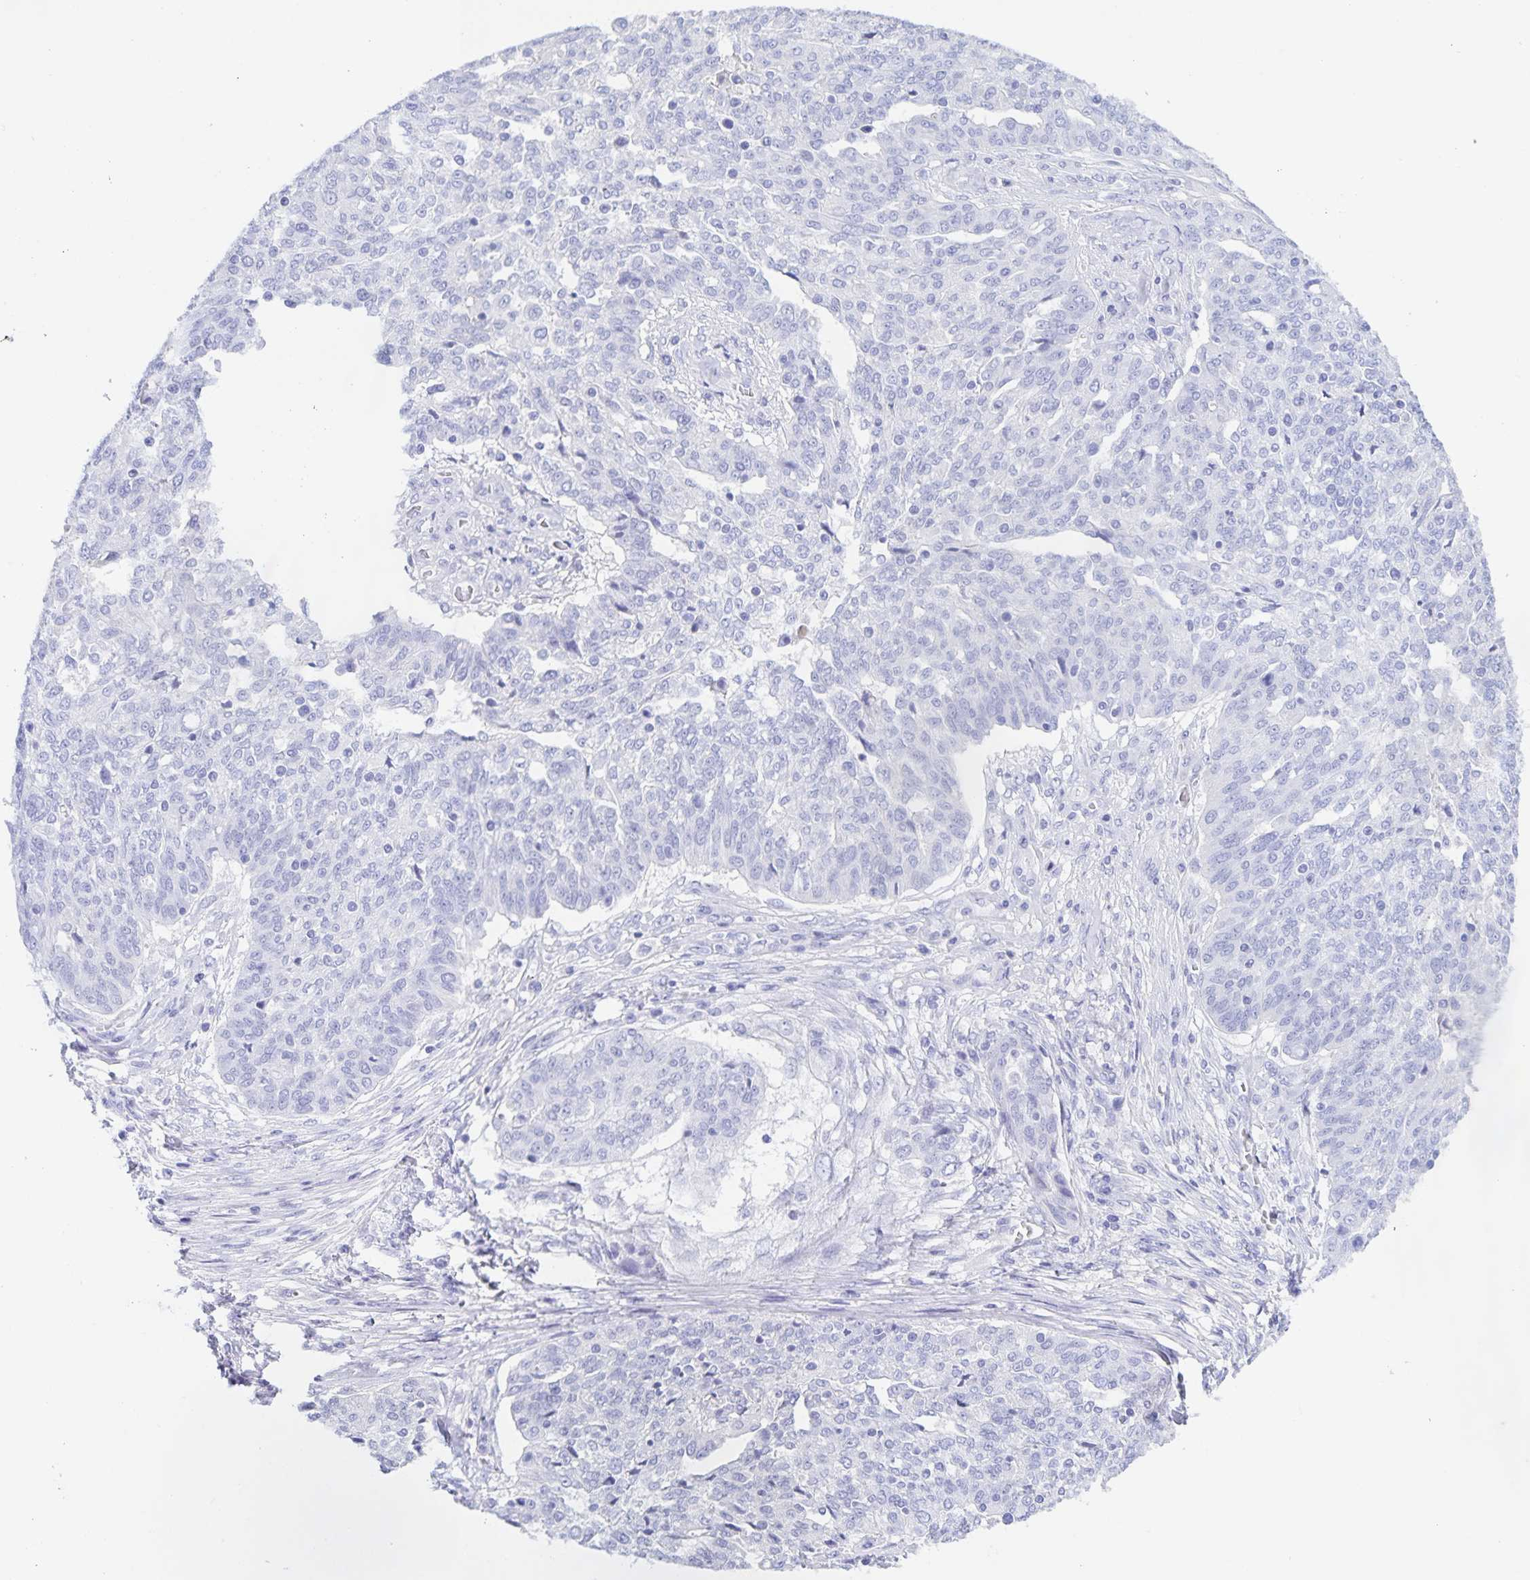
{"staining": {"intensity": "negative", "quantity": "none", "location": "none"}, "tissue": "ovarian cancer", "cell_type": "Tumor cells", "image_type": "cancer", "snomed": [{"axis": "morphology", "description": "Cystadenocarcinoma, serous, NOS"}, {"axis": "topography", "description": "Ovary"}], "caption": "Micrograph shows no protein positivity in tumor cells of ovarian serous cystadenocarcinoma tissue.", "gene": "CATSPER4", "patient": {"sex": "female", "age": 67}}